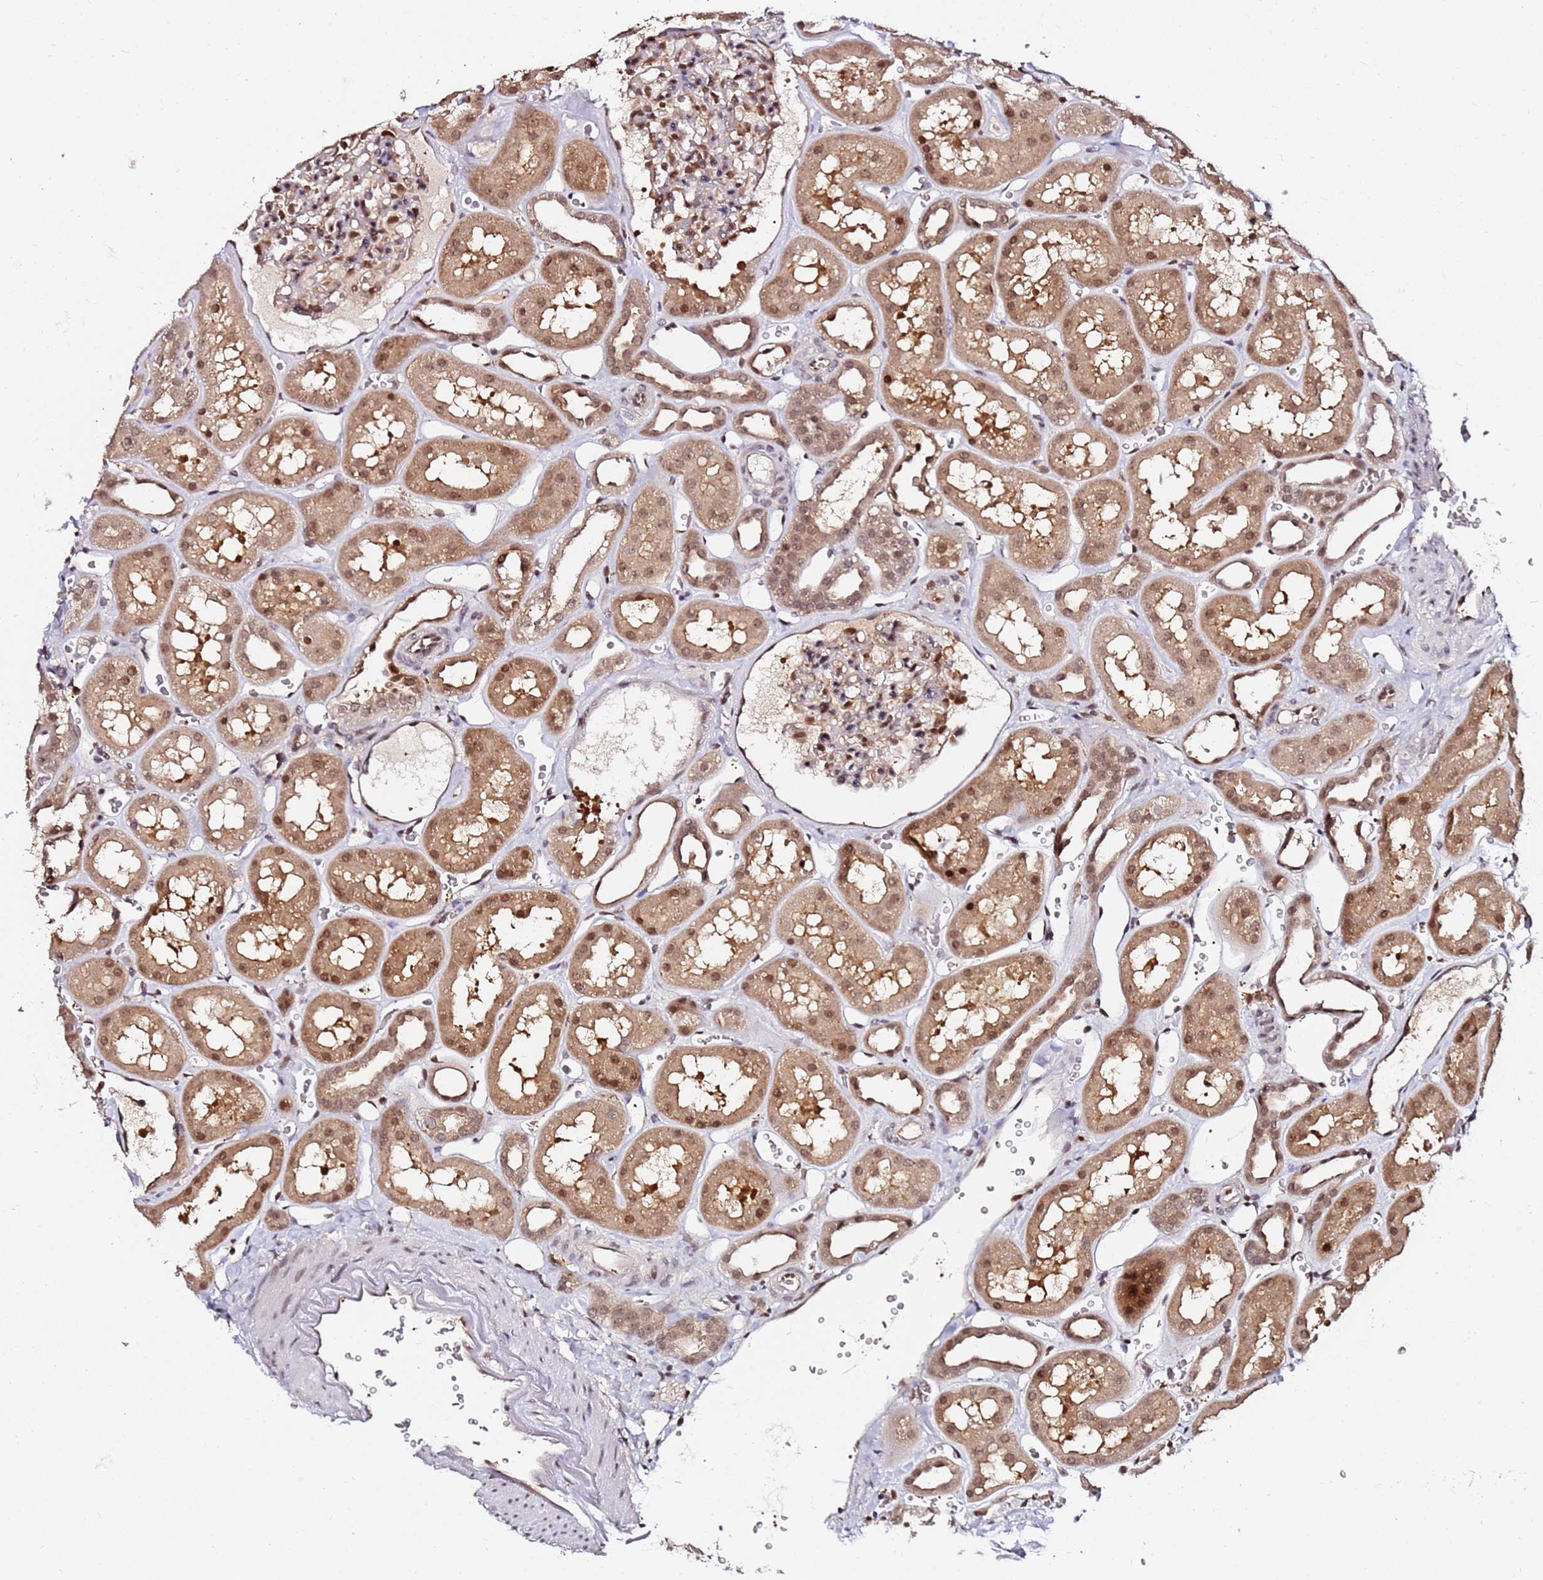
{"staining": {"intensity": "moderate", "quantity": "25%-75%", "location": "cytoplasmic/membranous,nuclear"}, "tissue": "kidney", "cell_type": "Cells in glomeruli", "image_type": "normal", "snomed": [{"axis": "morphology", "description": "Normal tissue, NOS"}, {"axis": "topography", "description": "Kidney"}], "caption": "Immunohistochemistry micrograph of benign kidney stained for a protein (brown), which shows medium levels of moderate cytoplasmic/membranous,nuclear expression in about 25%-75% of cells in glomeruli.", "gene": "RGS18", "patient": {"sex": "female", "age": 41}}